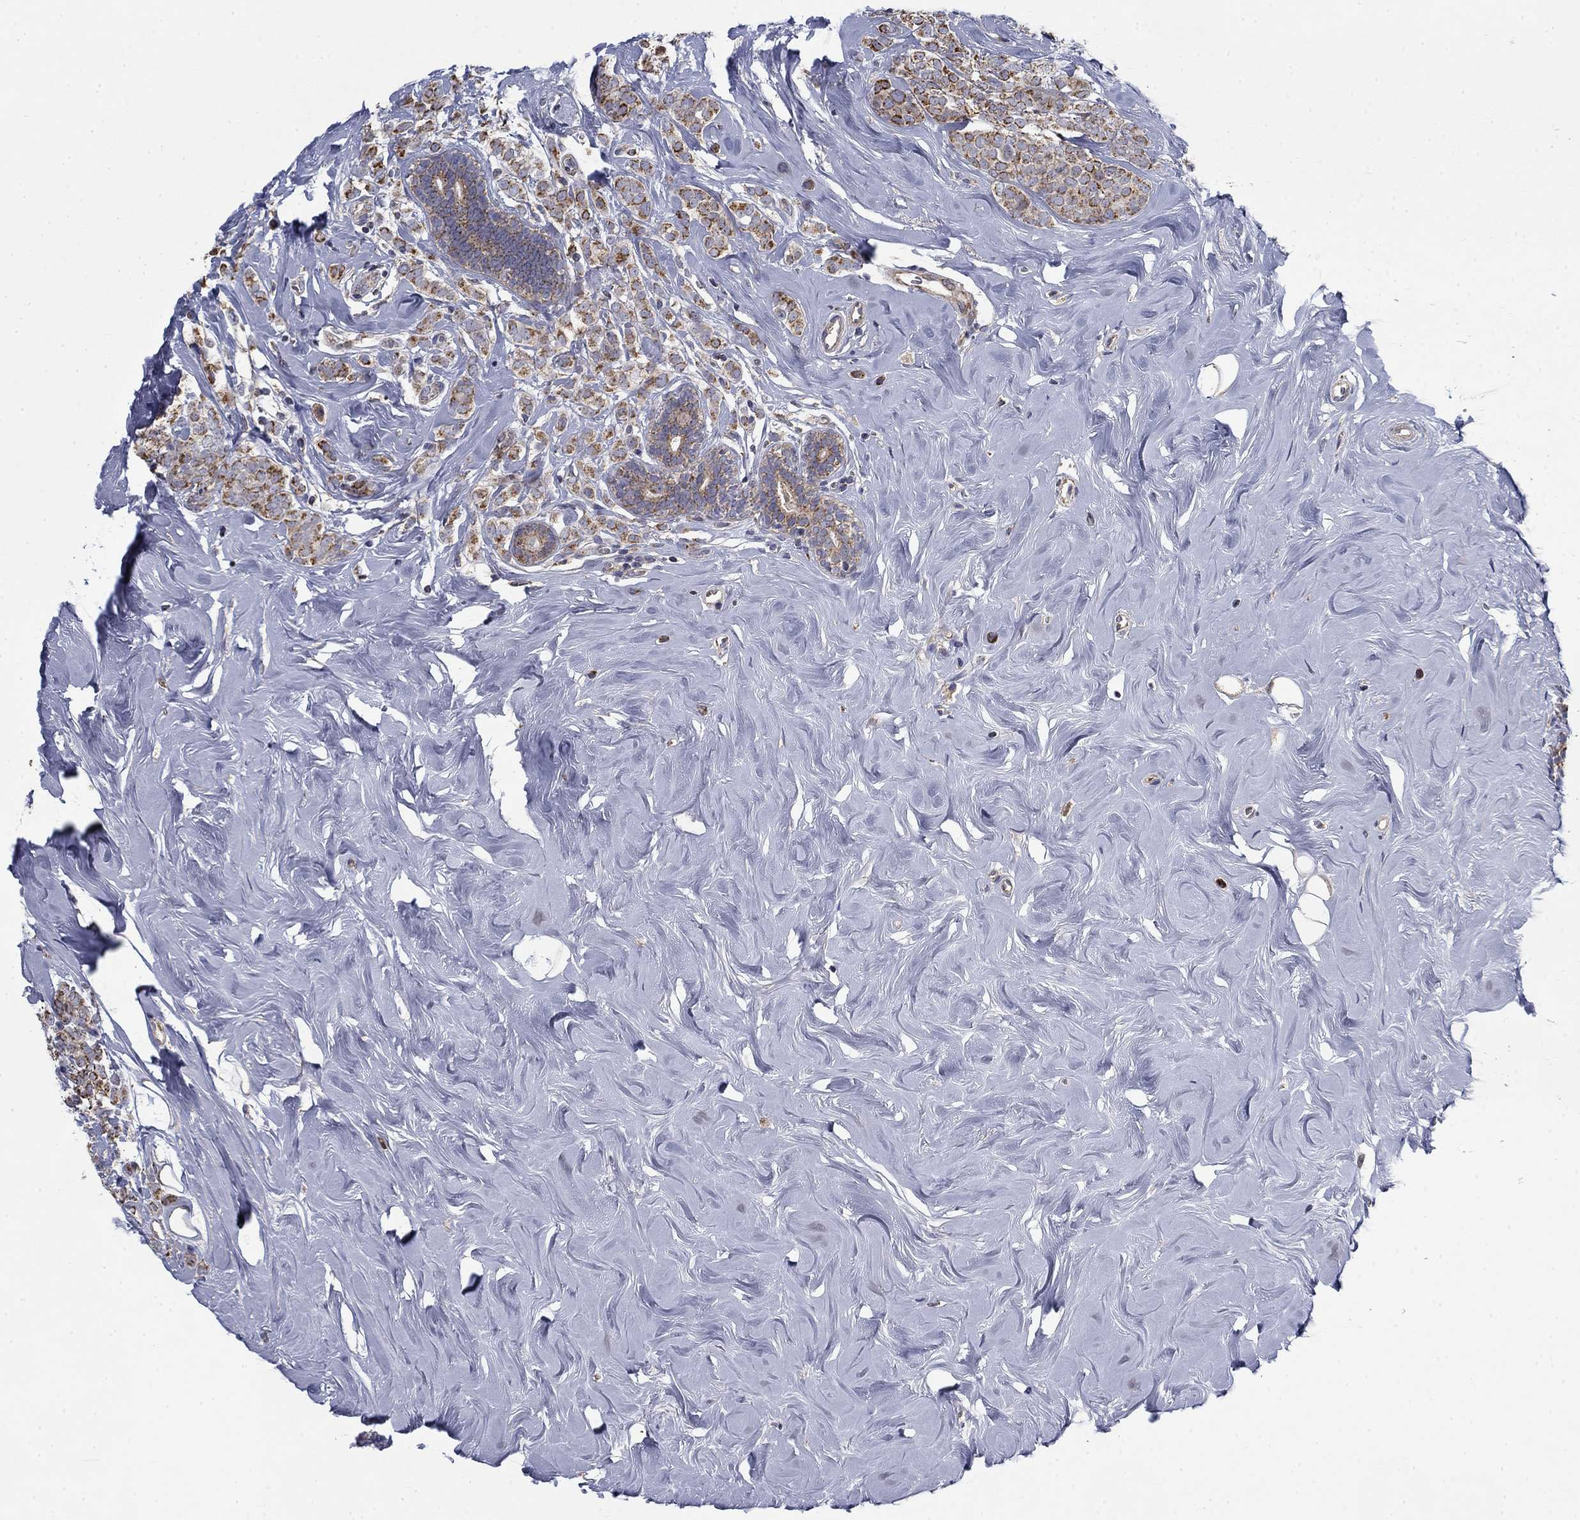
{"staining": {"intensity": "strong", "quantity": ">75%", "location": "cytoplasmic/membranous"}, "tissue": "breast cancer", "cell_type": "Tumor cells", "image_type": "cancer", "snomed": [{"axis": "morphology", "description": "Lobular carcinoma"}, {"axis": "topography", "description": "Breast"}], "caption": "Brown immunohistochemical staining in lobular carcinoma (breast) reveals strong cytoplasmic/membranous expression in about >75% of tumor cells.", "gene": "MMAA", "patient": {"sex": "female", "age": 49}}